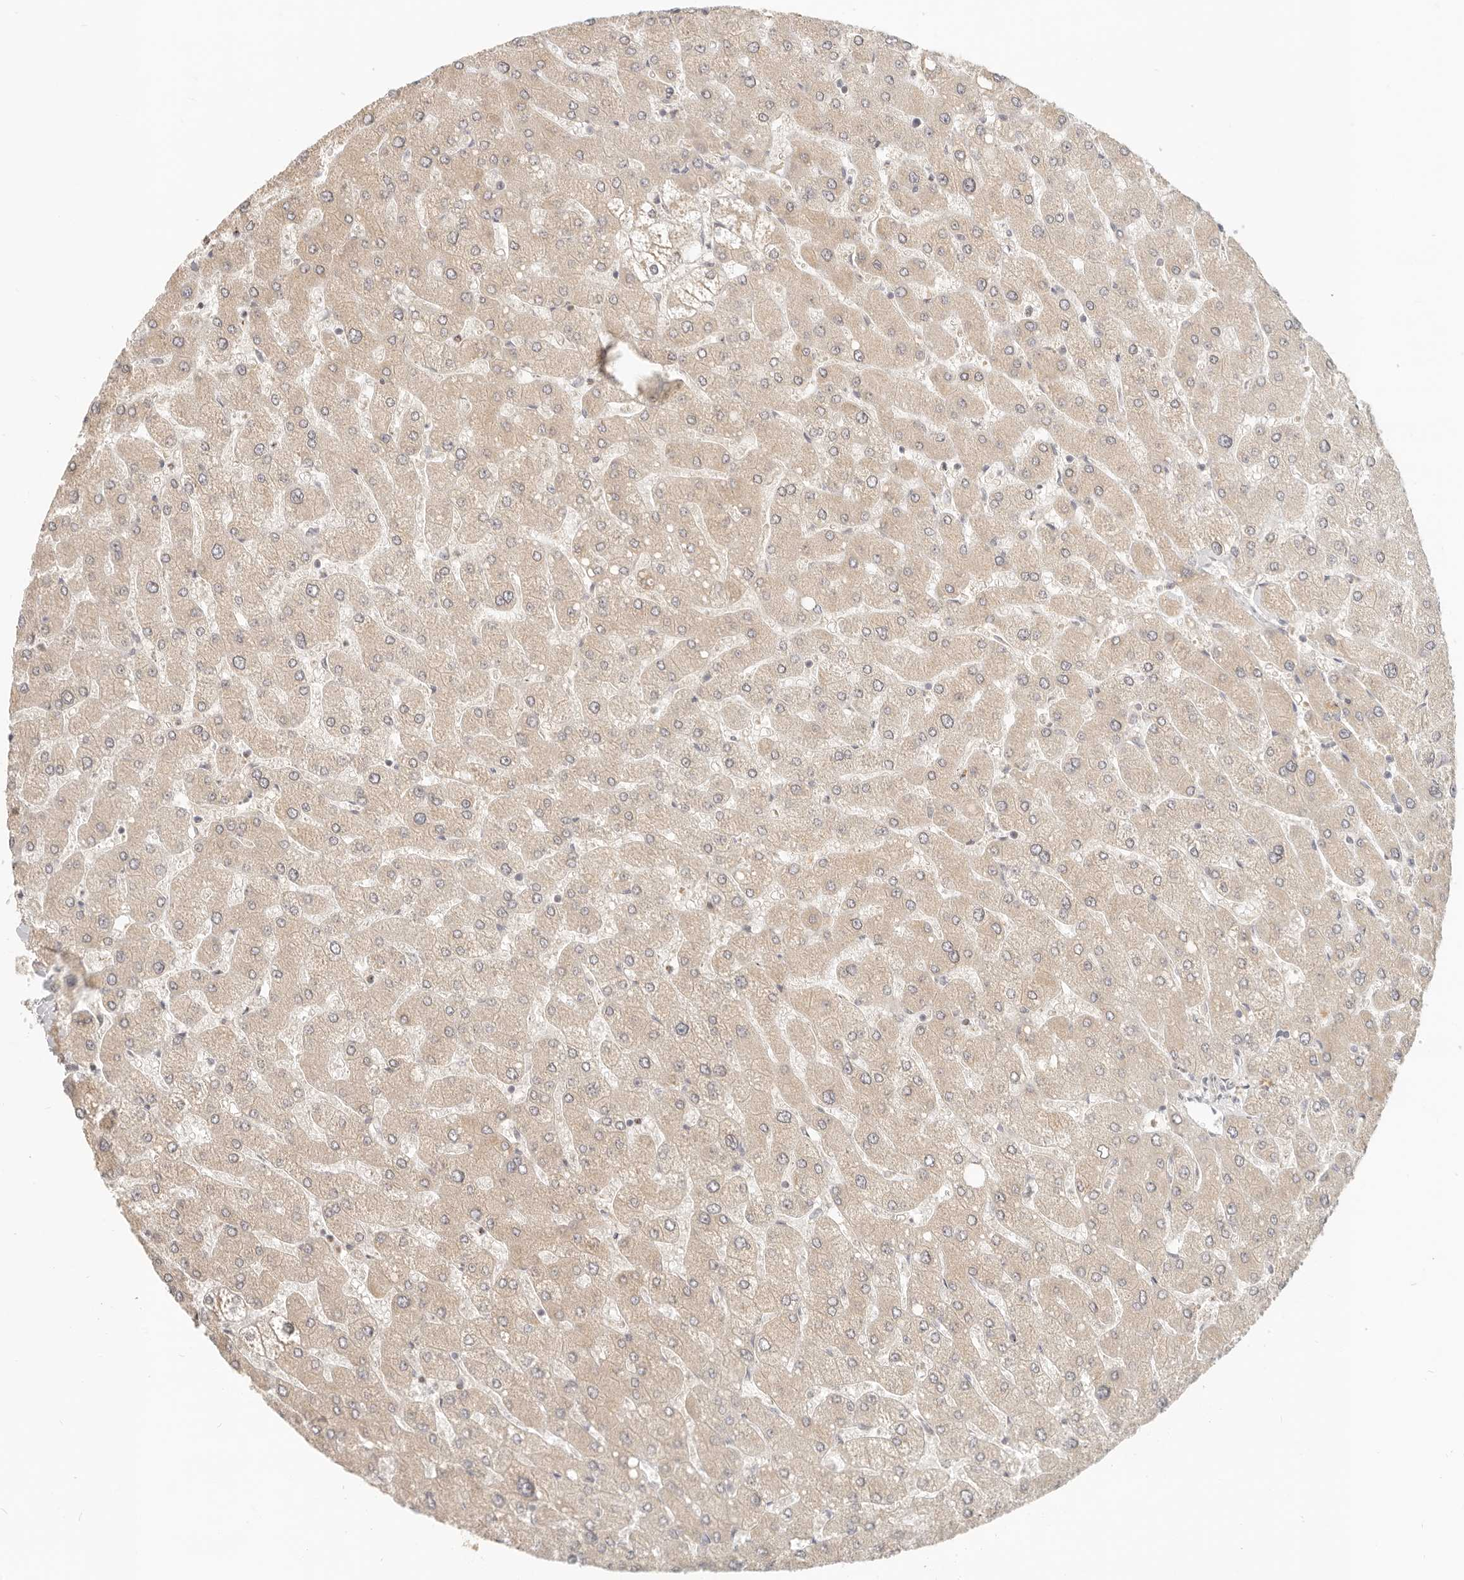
{"staining": {"intensity": "weak", "quantity": "25%-75%", "location": "cytoplasmic/membranous"}, "tissue": "liver", "cell_type": "Cholangiocytes", "image_type": "normal", "snomed": [{"axis": "morphology", "description": "Normal tissue, NOS"}, {"axis": "topography", "description": "Liver"}], "caption": "High-magnification brightfield microscopy of unremarkable liver stained with DAB (brown) and counterstained with hematoxylin (blue). cholangiocytes exhibit weak cytoplasmic/membranous expression is appreciated in about25%-75% of cells. The staining is performed using DAB brown chromogen to label protein expression. The nuclei are counter-stained blue using hematoxylin.", "gene": "TUFT1", "patient": {"sex": "male", "age": 55}}